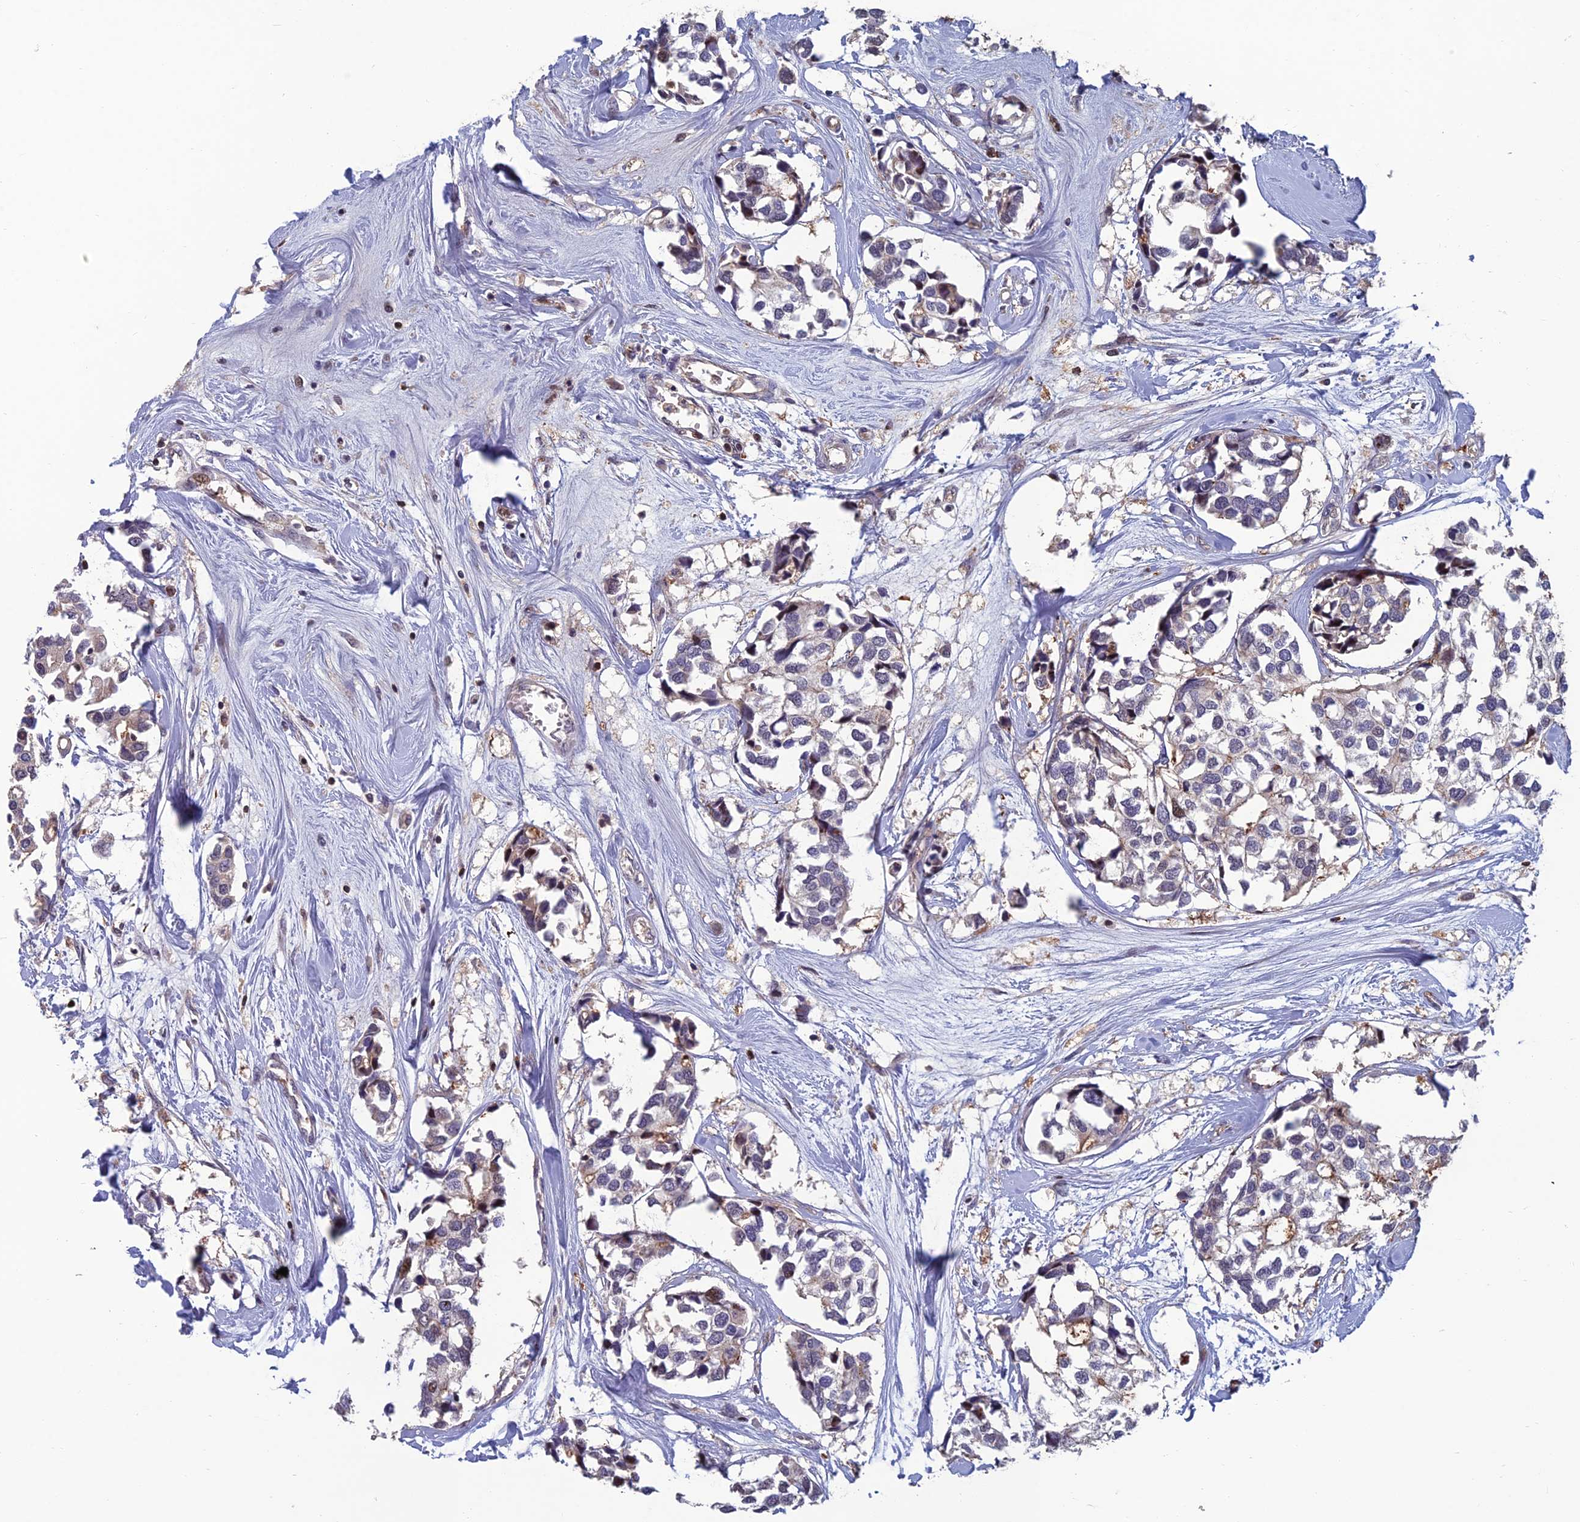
{"staining": {"intensity": "weak", "quantity": "<25%", "location": "cytoplasmic/membranous"}, "tissue": "breast cancer", "cell_type": "Tumor cells", "image_type": "cancer", "snomed": [{"axis": "morphology", "description": "Duct carcinoma"}, {"axis": "topography", "description": "Breast"}], "caption": "This is an IHC image of breast cancer. There is no positivity in tumor cells.", "gene": "C15orf62", "patient": {"sex": "female", "age": 83}}